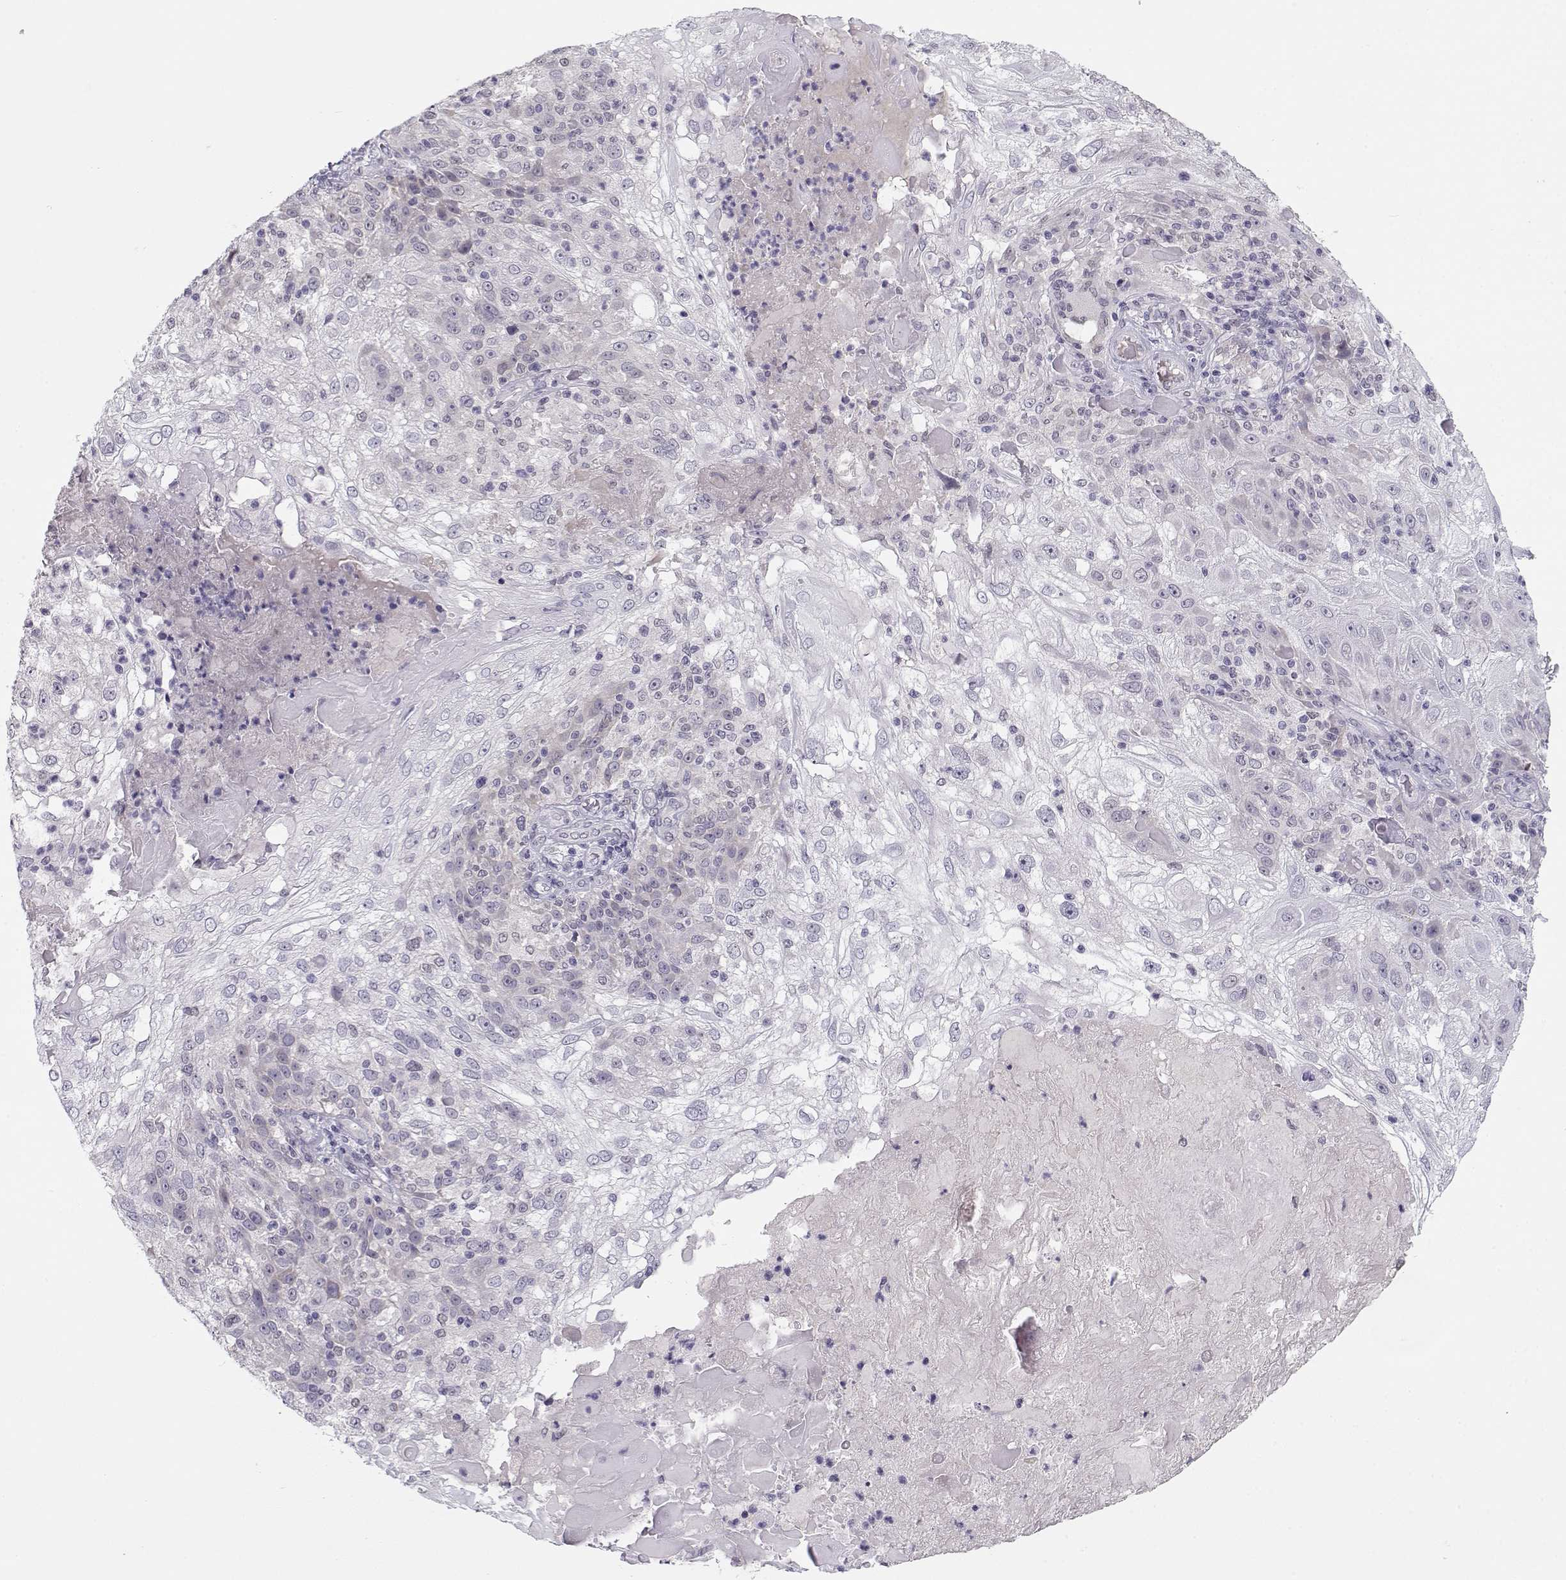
{"staining": {"intensity": "negative", "quantity": "none", "location": "none"}, "tissue": "skin cancer", "cell_type": "Tumor cells", "image_type": "cancer", "snomed": [{"axis": "morphology", "description": "Normal tissue, NOS"}, {"axis": "morphology", "description": "Squamous cell carcinoma, NOS"}, {"axis": "topography", "description": "Skin"}], "caption": "The micrograph reveals no significant positivity in tumor cells of skin squamous cell carcinoma.", "gene": "C16orf86", "patient": {"sex": "female", "age": 83}}